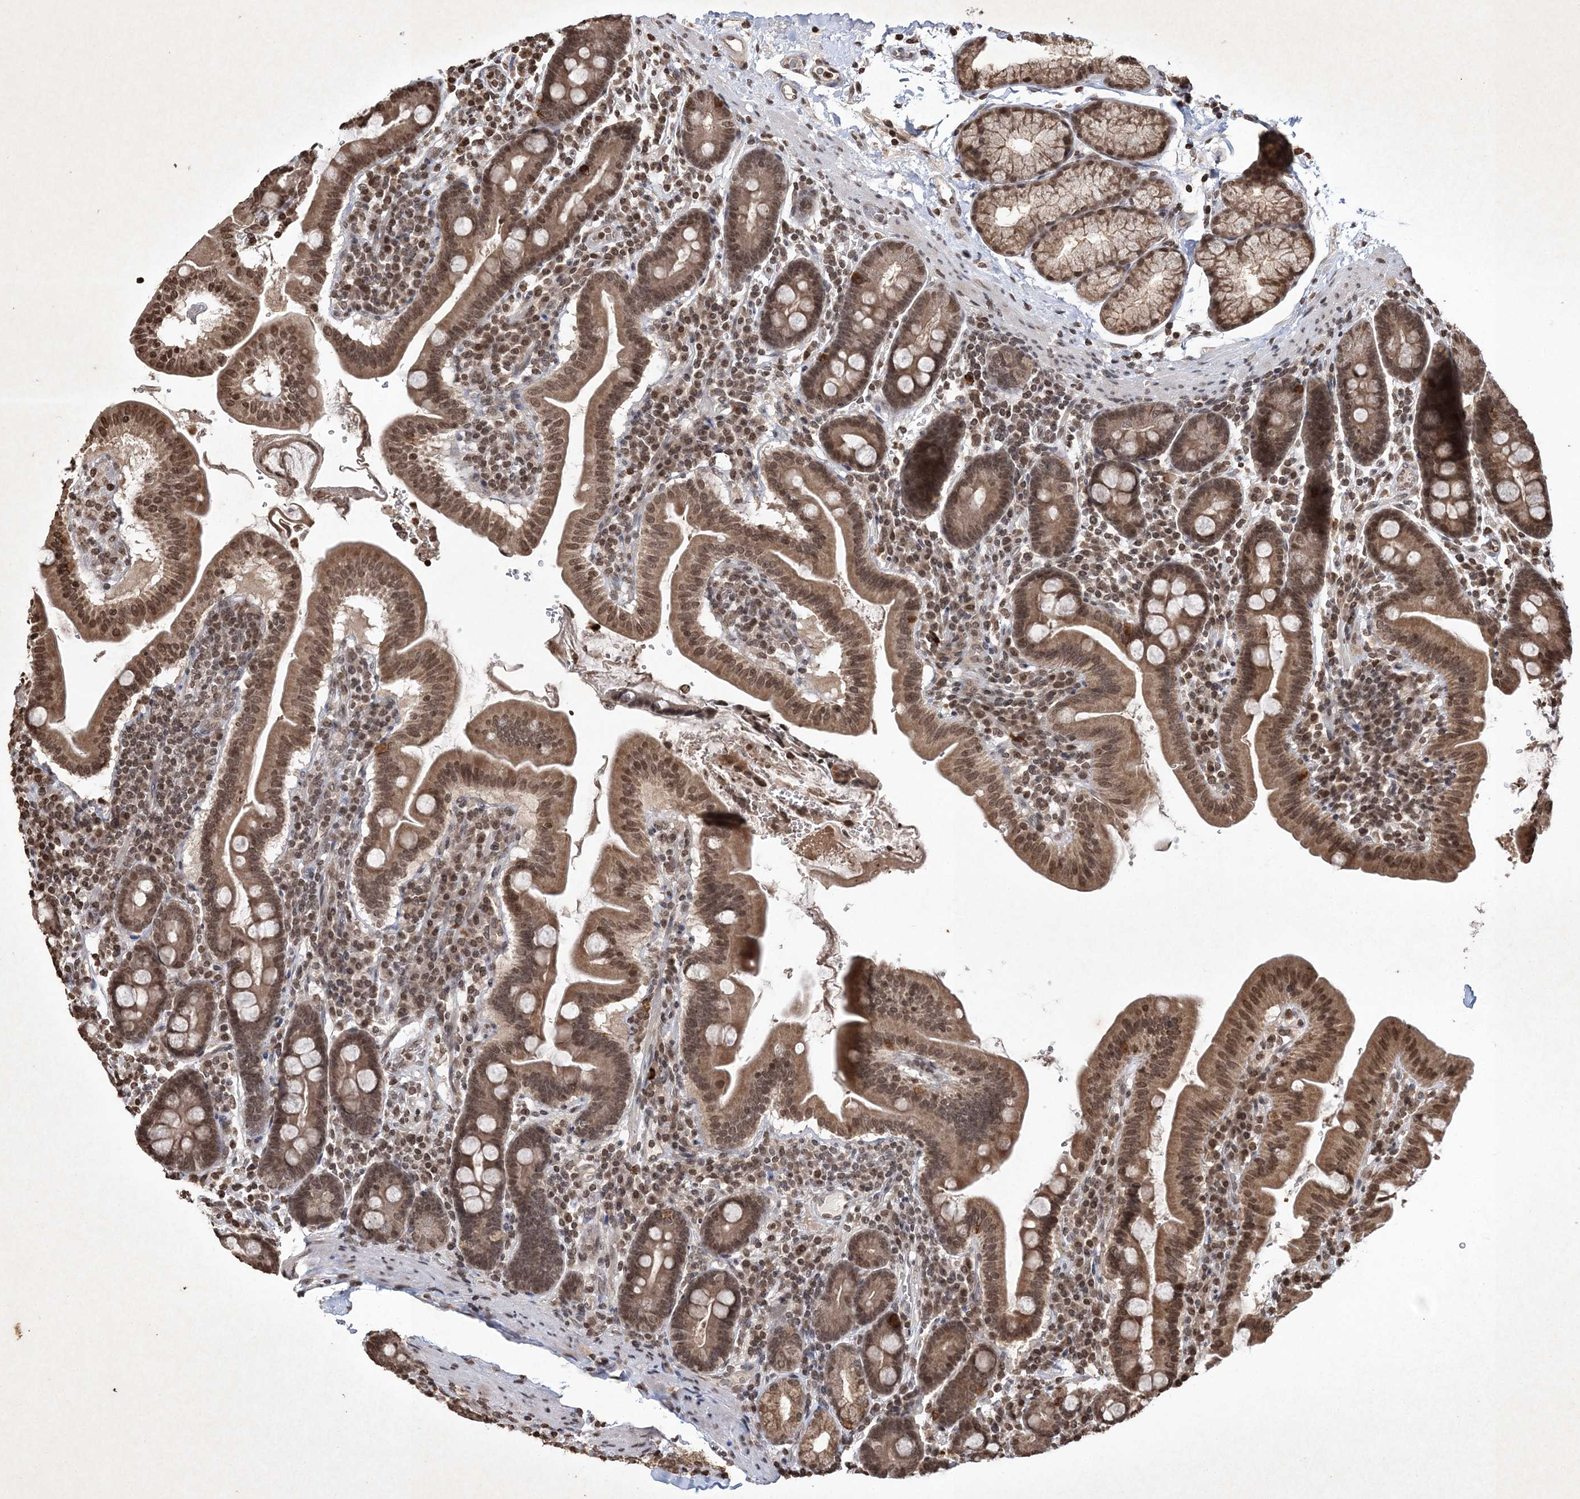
{"staining": {"intensity": "moderate", "quantity": ">75%", "location": "cytoplasmic/membranous,nuclear"}, "tissue": "duodenum", "cell_type": "Glandular cells", "image_type": "normal", "snomed": [{"axis": "morphology", "description": "Normal tissue, NOS"}, {"axis": "morphology", "description": "Adenocarcinoma, NOS"}, {"axis": "topography", "description": "Pancreas"}, {"axis": "topography", "description": "Duodenum"}], "caption": "Human duodenum stained with a brown dye demonstrates moderate cytoplasmic/membranous,nuclear positive staining in about >75% of glandular cells.", "gene": "NEDD9", "patient": {"sex": "male", "age": 50}}